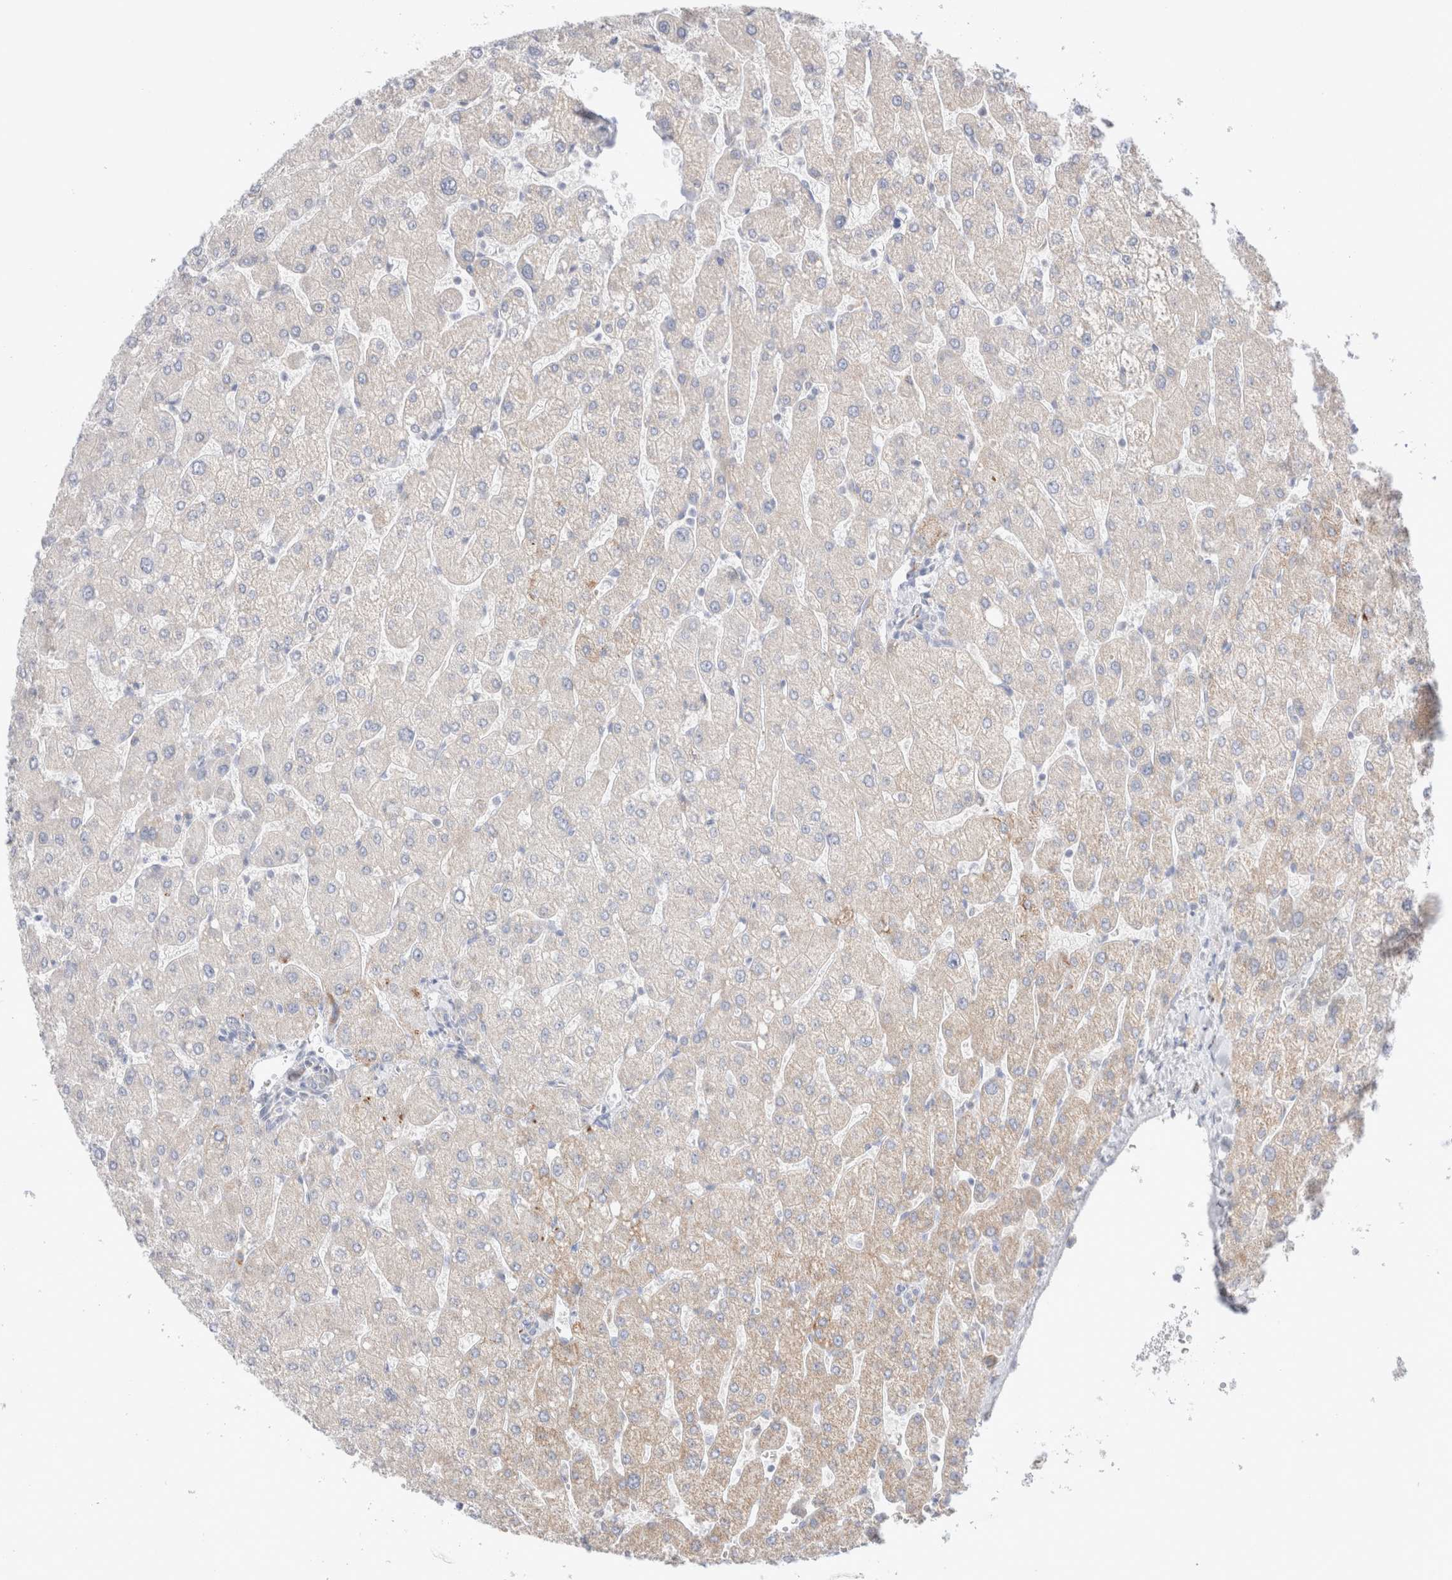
{"staining": {"intensity": "negative", "quantity": "none", "location": "none"}, "tissue": "liver", "cell_type": "Cholangiocytes", "image_type": "normal", "snomed": [{"axis": "morphology", "description": "Normal tissue, NOS"}, {"axis": "topography", "description": "Liver"}], "caption": "Cholangiocytes show no significant positivity in benign liver. (DAB (3,3'-diaminobenzidine) immunohistochemistry (IHC) with hematoxylin counter stain).", "gene": "ATP6V1C1", "patient": {"sex": "male", "age": 55}}